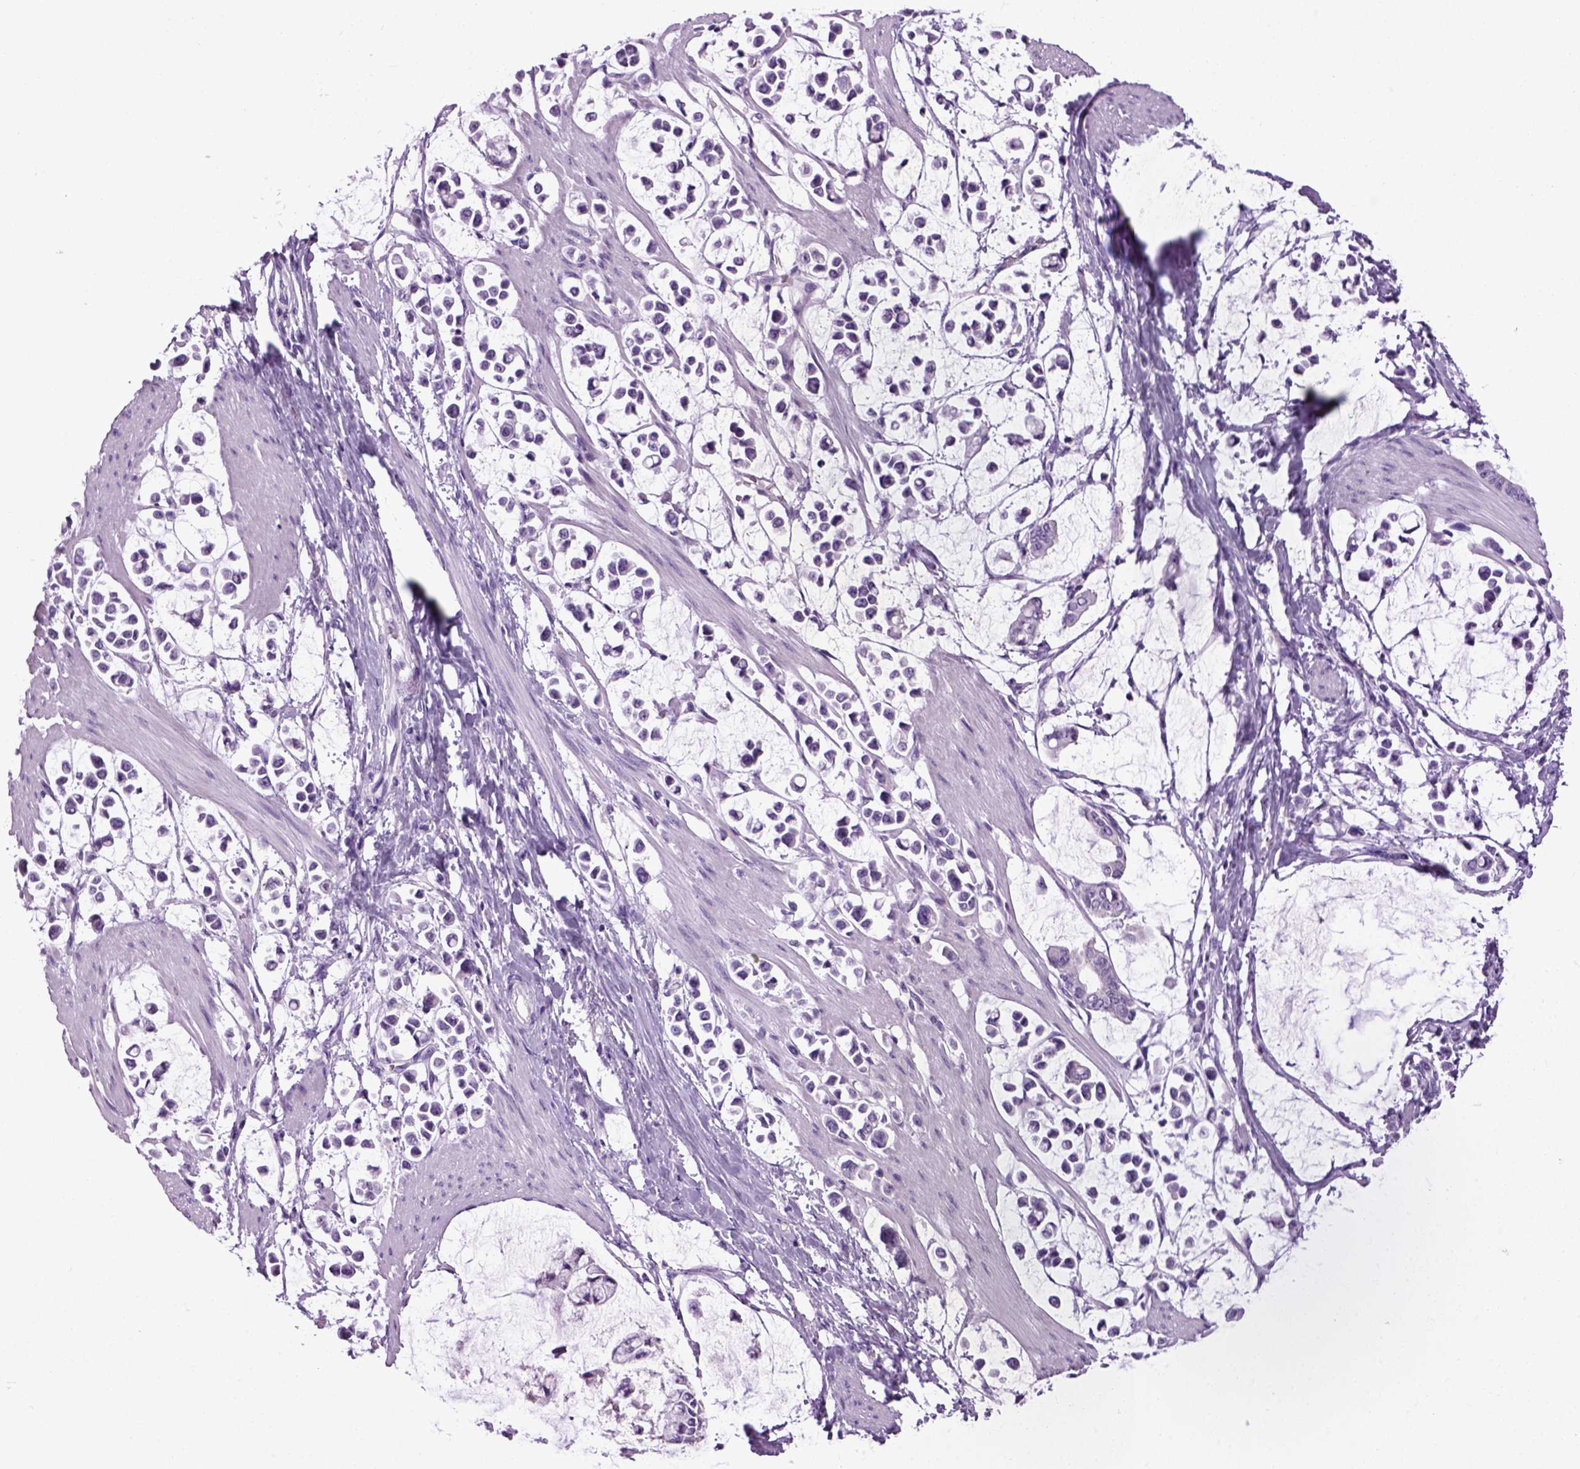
{"staining": {"intensity": "negative", "quantity": "none", "location": "none"}, "tissue": "stomach cancer", "cell_type": "Tumor cells", "image_type": "cancer", "snomed": [{"axis": "morphology", "description": "Adenocarcinoma, NOS"}, {"axis": "topography", "description": "Stomach"}], "caption": "Human stomach cancer (adenocarcinoma) stained for a protein using immunohistochemistry reveals no positivity in tumor cells.", "gene": "HMCN2", "patient": {"sex": "male", "age": 82}}